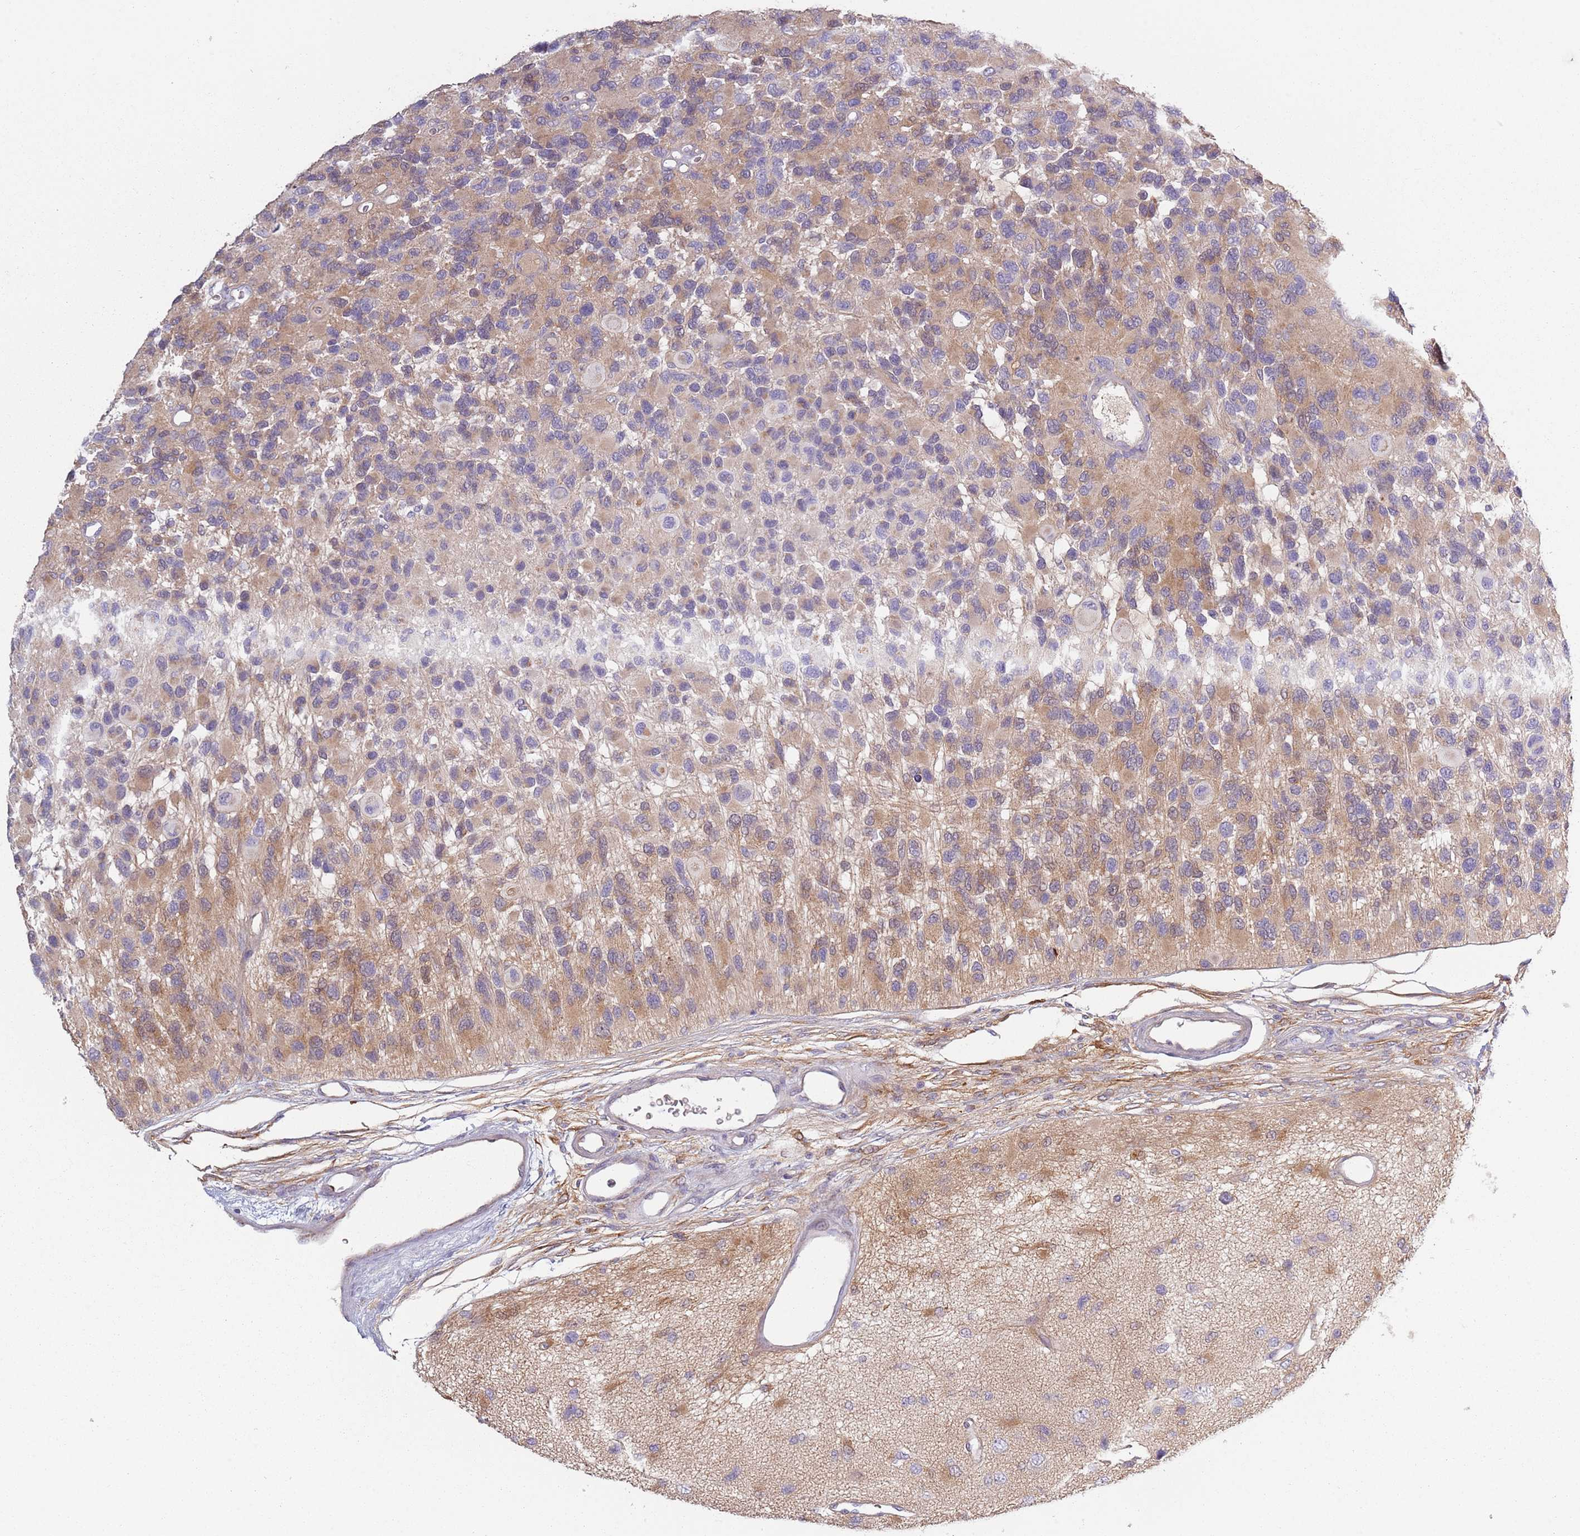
{"staining": {"intensity": "moderate", "quantity": "25%-75%", "location": "cytoplasmic/membranous"}, "tissue": "glioma", "cell_type": "Tumor cells", "image_type": "cancer", "snomed": [{"axis": "morphology", "description": "Glioma, malignant, High grade"}, {"axis": "topography", "description": "Brain"}], "caption": "Protein staining displays moderate cytoplasmic/membranous staining in about 25%-75% of tumor cells in glioma. (DAB (3,3'-diaminobenzidine) IHC with brightfield microscopy, high magnification).", "gene": "COQ5", "patient": {"sex": "male", "age": 77}}